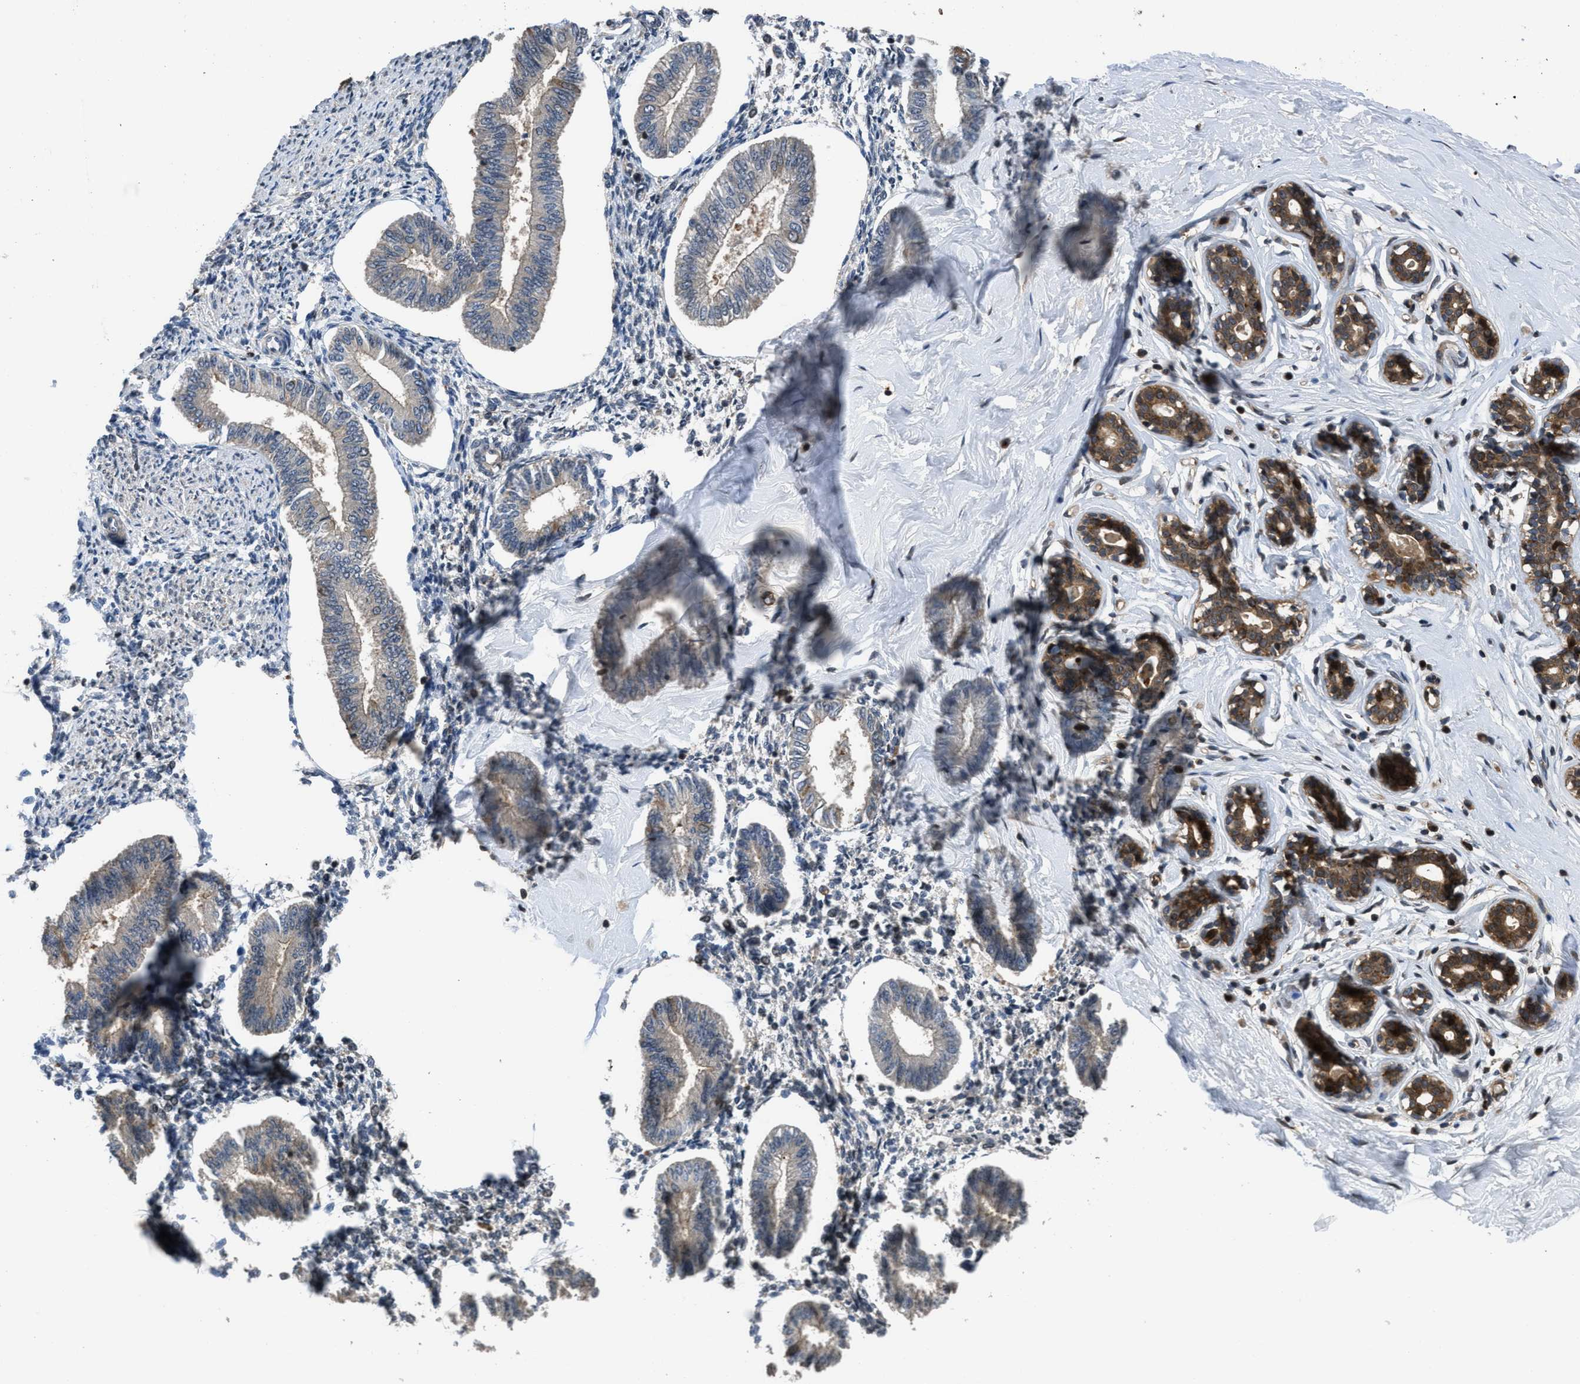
{"staining": {"intensity": "weak", "quantity": "<25%", "location": "cytoplasmic/membranous"}, "tissue": "endometrium", "cell_type": "Cells in endometrial stroma", "image_type": "normal", "snomed": [{"axis": "morphology", "description": "Normal tissue, NOS"}, {"axis": "topography", "description": "Endometrium"}], "caption": "Histopathology image shows no significant protein positivity in cells in endometrial stroma of benign endometrium.", "gene": "CTBS", "patient": {"sex": "female", "age": 50}}